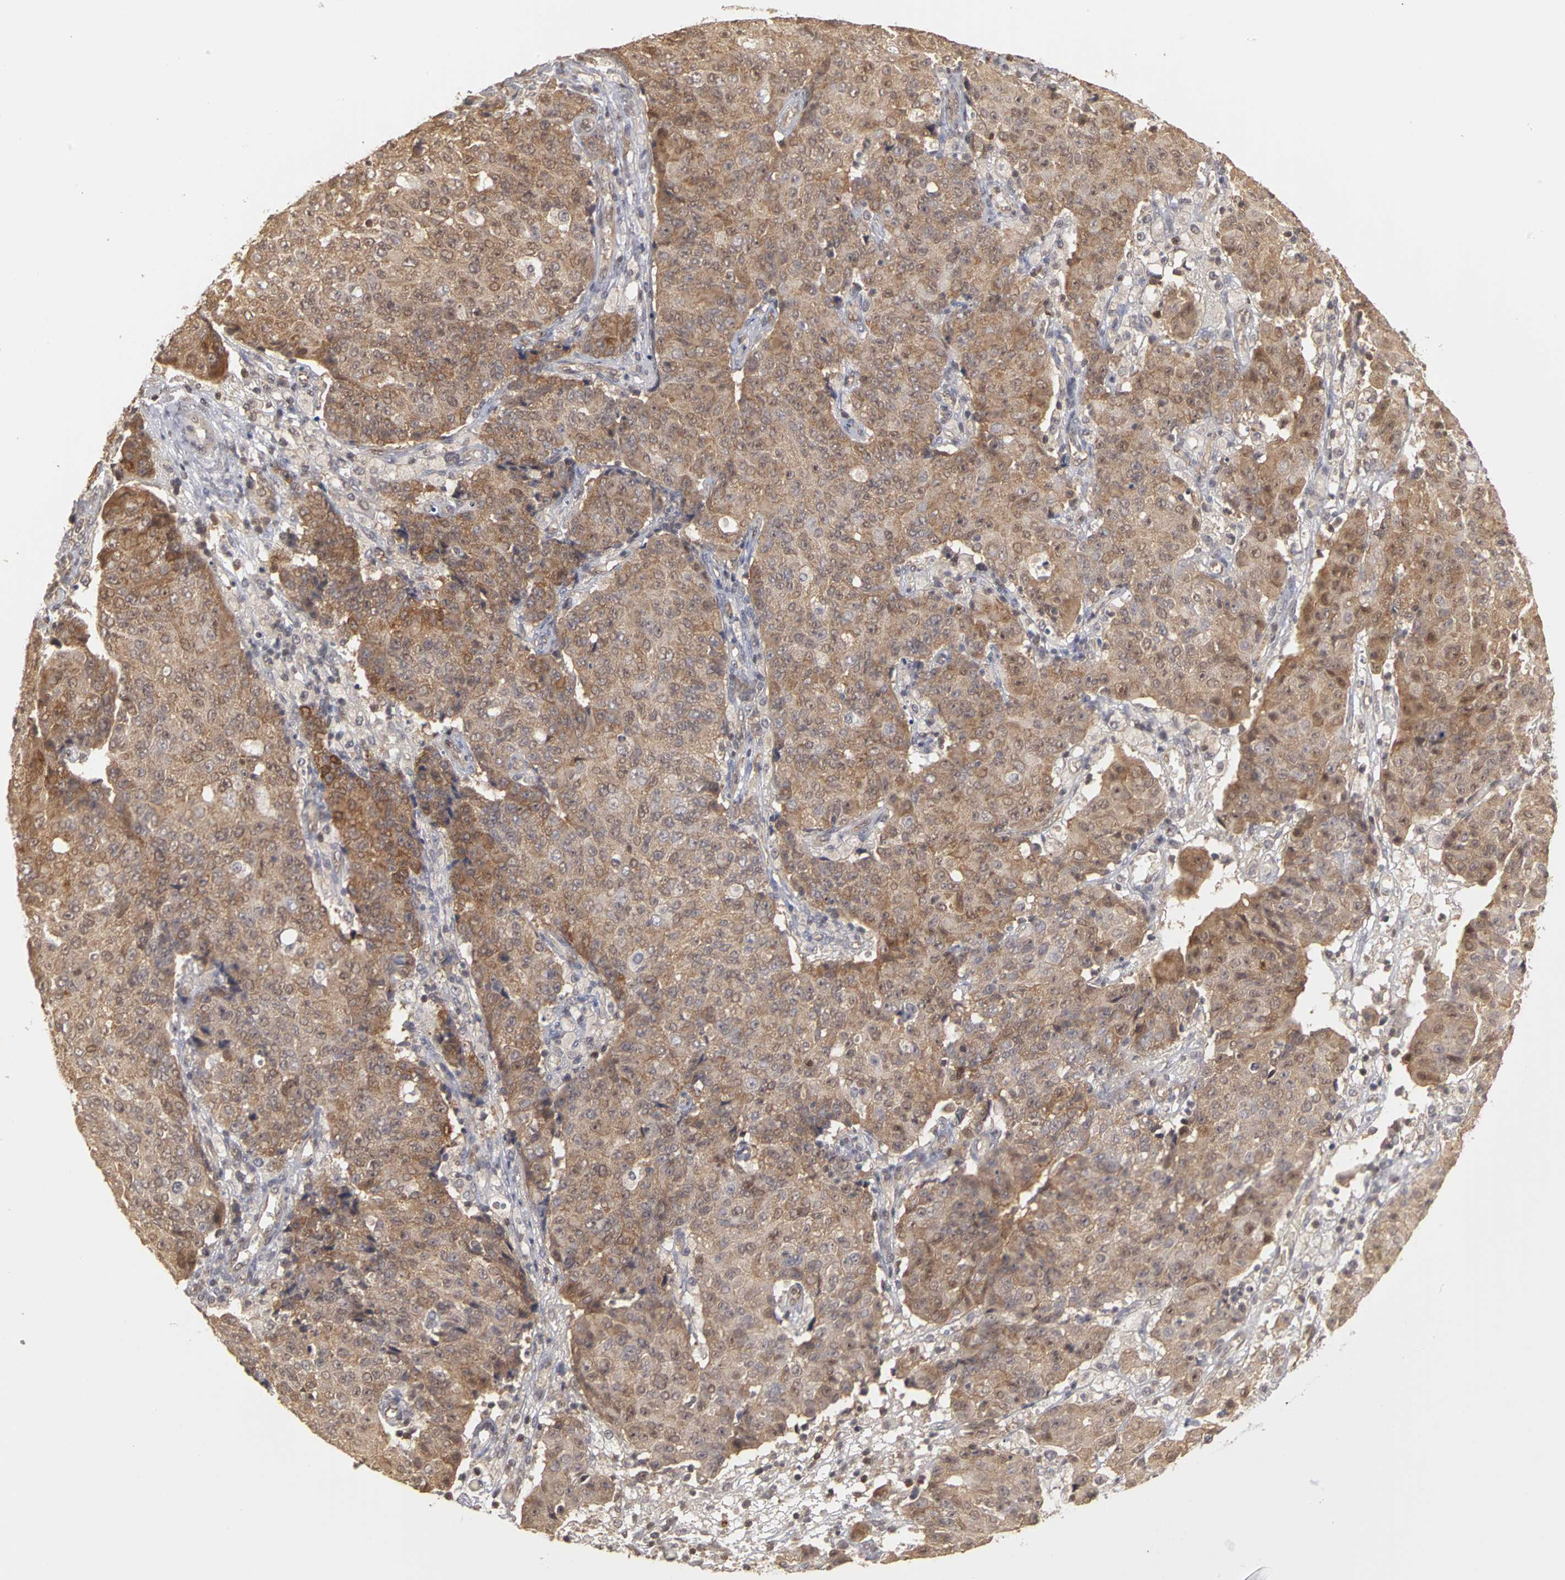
{"staining": {"intensity": "moderate", "quantity": ">75%", "location": "cytoplasmic/membranous,nuclear"}, "tissue": "ovarian cancer", "cell_type": "Tumor cells", "image_type": "cancer", "snomed": [{"axis": "morphology", "description": "Carcinoma, endometroid"}, {"axis": "topography", "description": "Ovary"}], "caption": "Tumor cells show medium levels of moderate cytoplasmic/membranous and nuclear positivity in approximately >75% of cells in human ovarian cancer.", "gene": "PLEKHA1", "patient": {"sex": "female", "age": 42}}